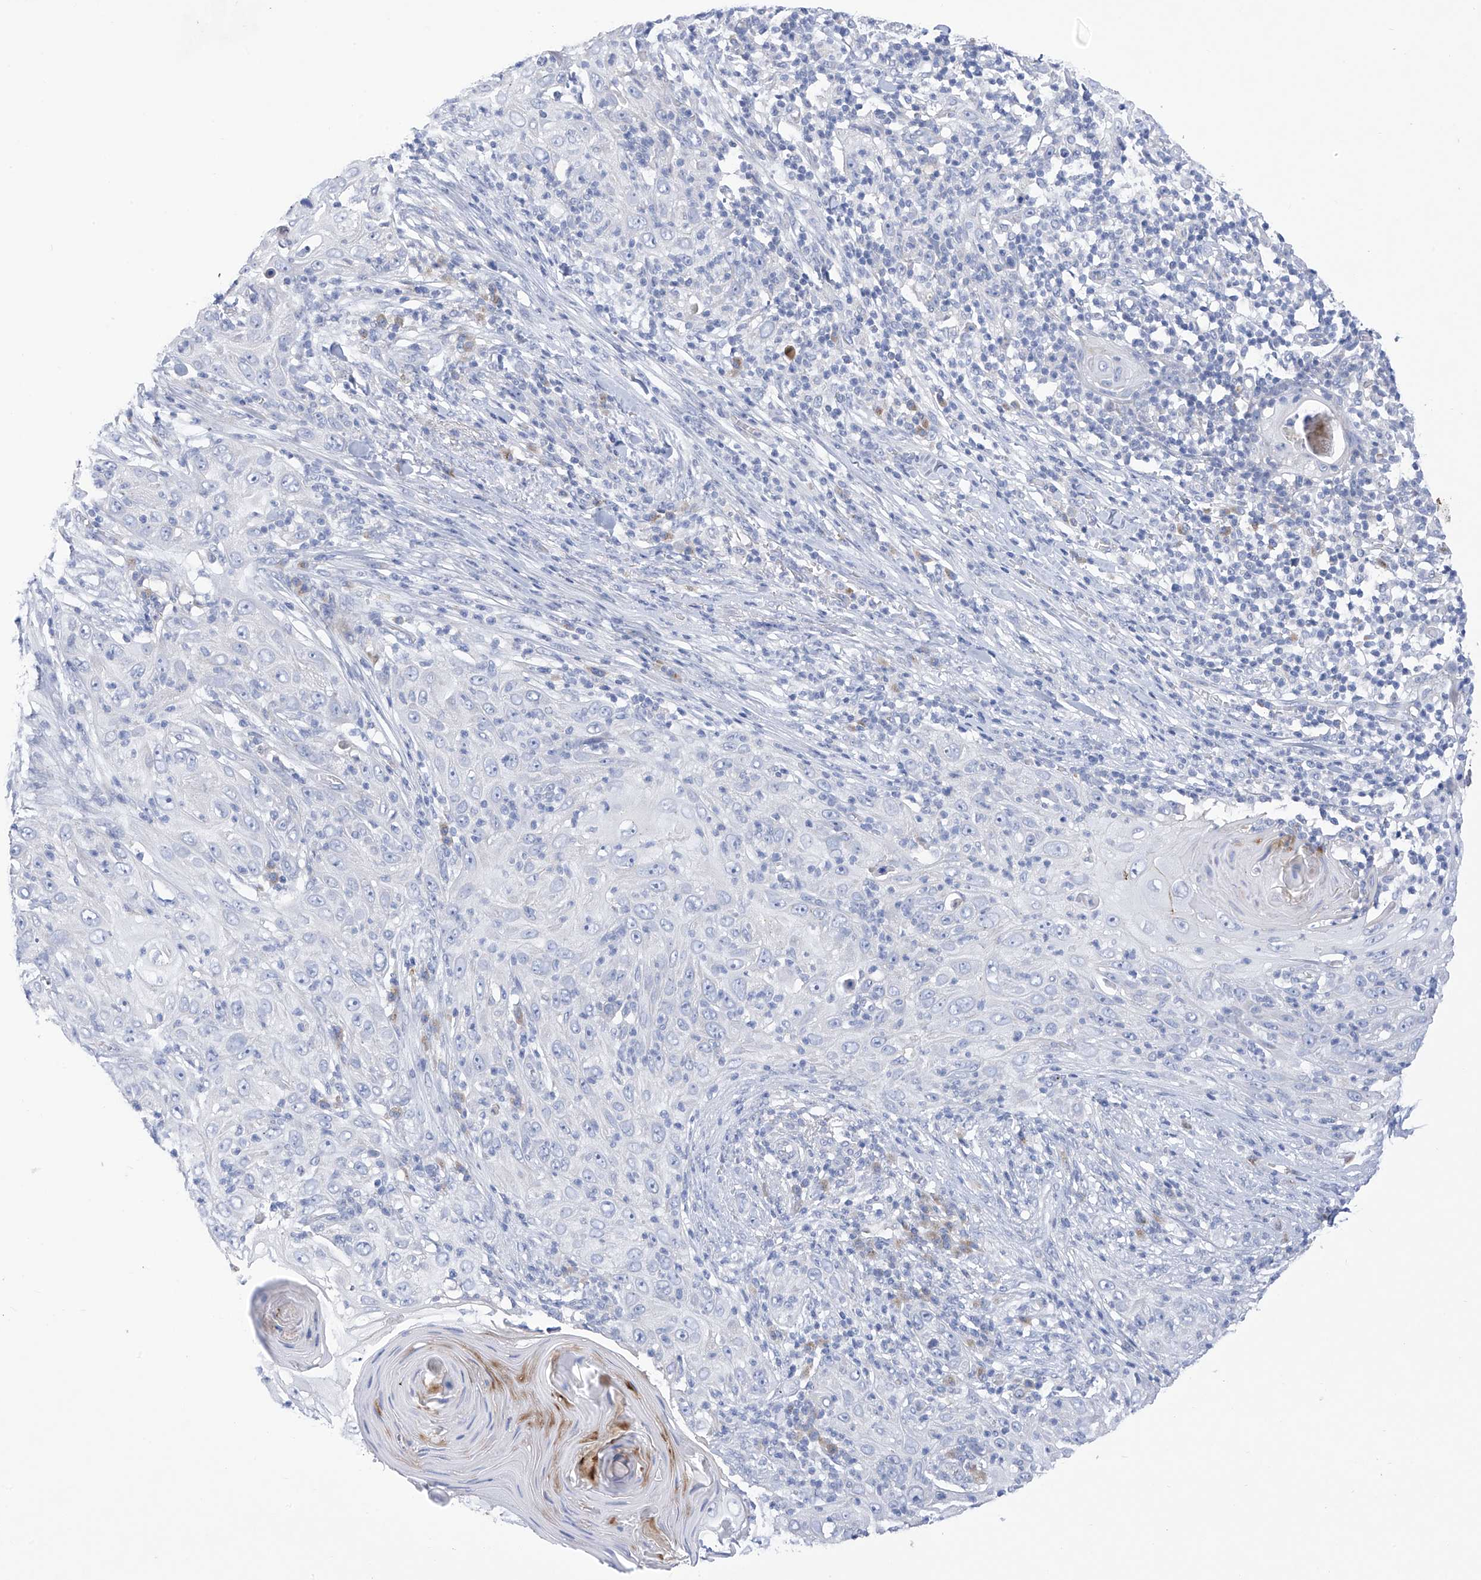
{"staining": {"intensity": "negative", "quantity": "none", "location": "none"}, "tissue": "skin cancer", "cell_type": "Tumor cells", "image_type": "cancer", "snomed": [{"axis": "morphology", "description": "Squamous cell carcinoma, NOS"}, {"axis": "topography", "description": "Skin"}], "caption": "Tumor cells are negative for brown protein staining in skin squamous cell carcinoma.", "gene": "SLCO4A1", "patient": {"sex": "female", "age": 88}}